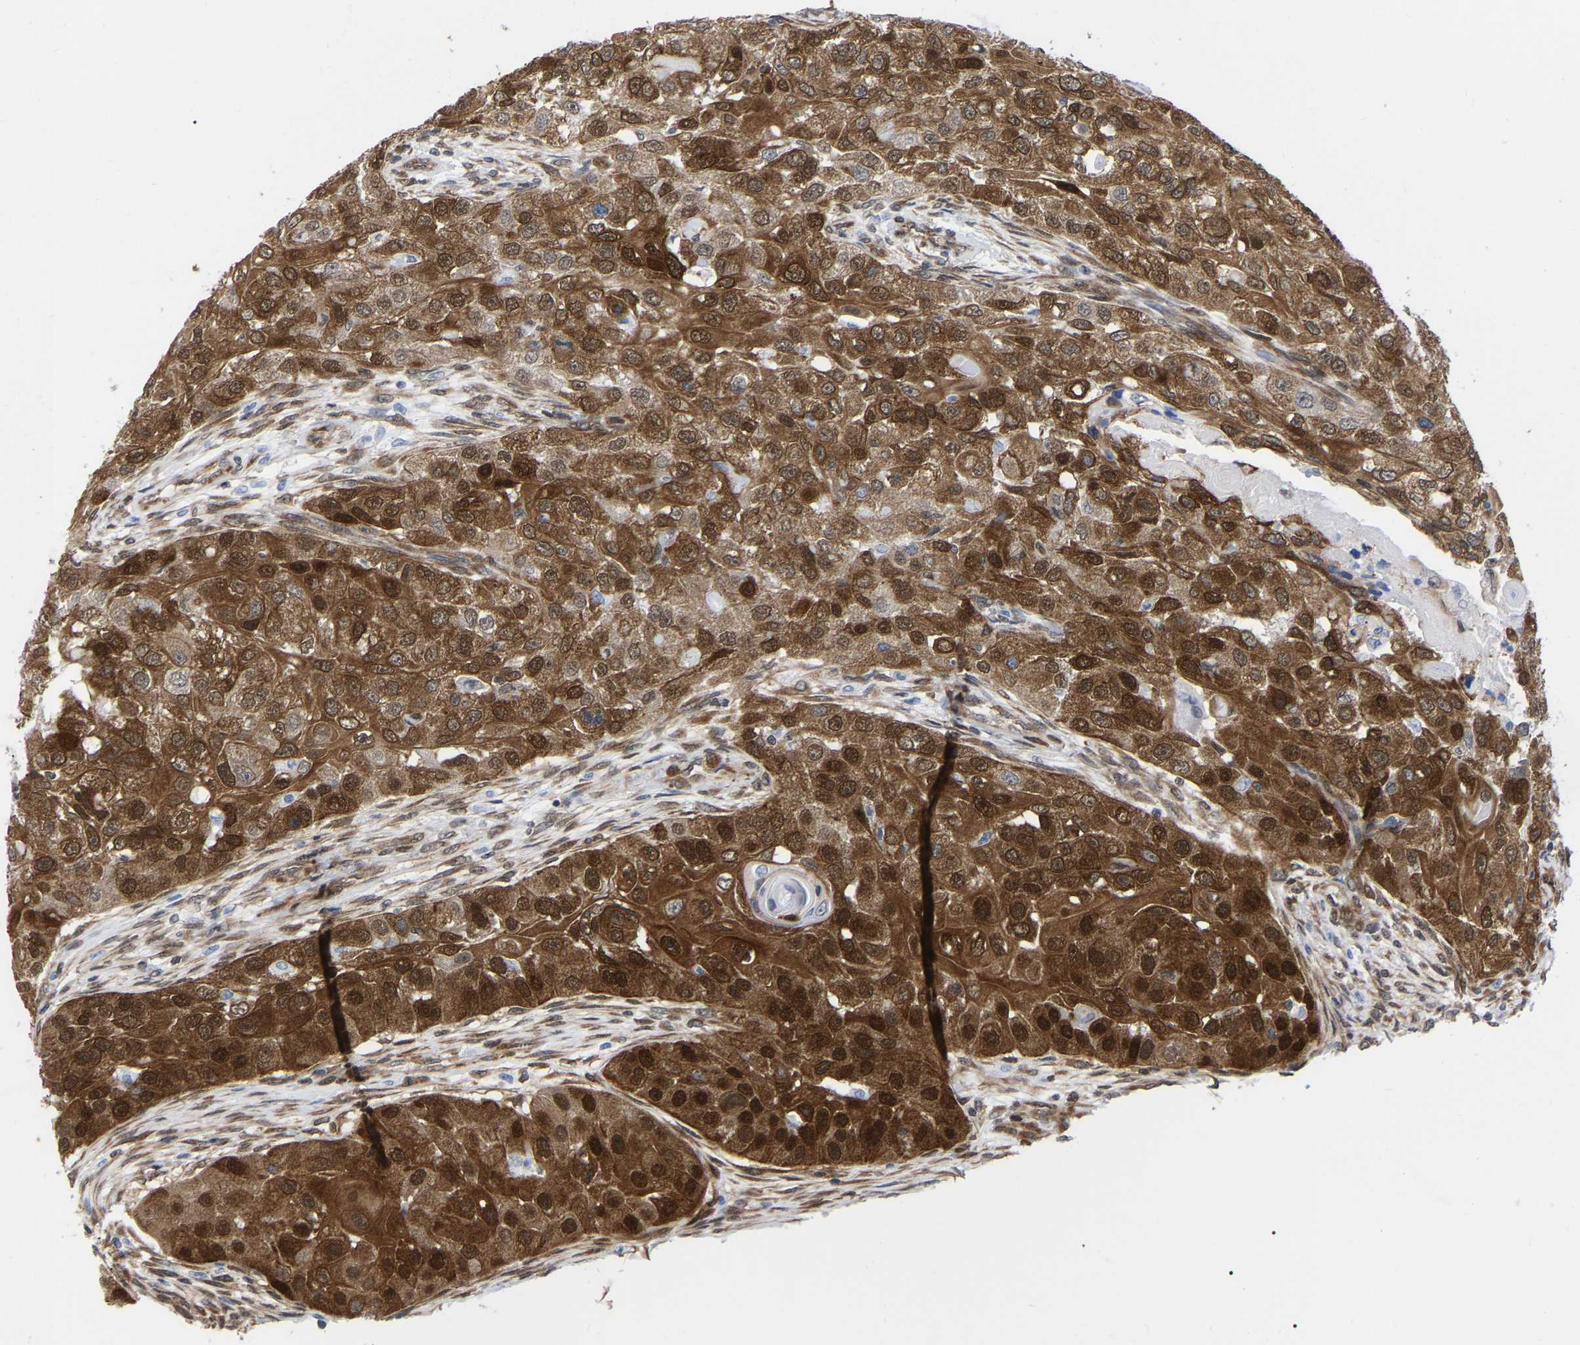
{"staining": {"intensity": "strong", "quantity": ">75%", "location": "cytoplasmic/membranous,nuclear"}, "tissue": "head and neck cancer", "cell_type": "Tumor cells", "image_type": "cancer", "snomed": [{"axis": "morphology", "description": "Normal tissue, NOS"}, {"axis": "morphology", "description": "Squamous cell carcinoma, NOS"}, {"axis": "topography", "description": "Skeletal muscle"}, {"axis": "topography", "description": "Head-Neck"}], "caption": "Immunohistochemistry staining of squamous cell carcinoma (head and neck), which displays high levels of strong cytoplasmic/membranous and nuclear staining in about >75% of tumor cells indicating strong cytoplasmic/membranous and nuclear protein staining. The staining was performed using DAB (3,3'-diaminobenzidine) (brown) for protein detection and nuclei were counterstained in hematoxylin (blue).", "gene": "UBE4B", "patient": {"sex": "male", "age": 51}}